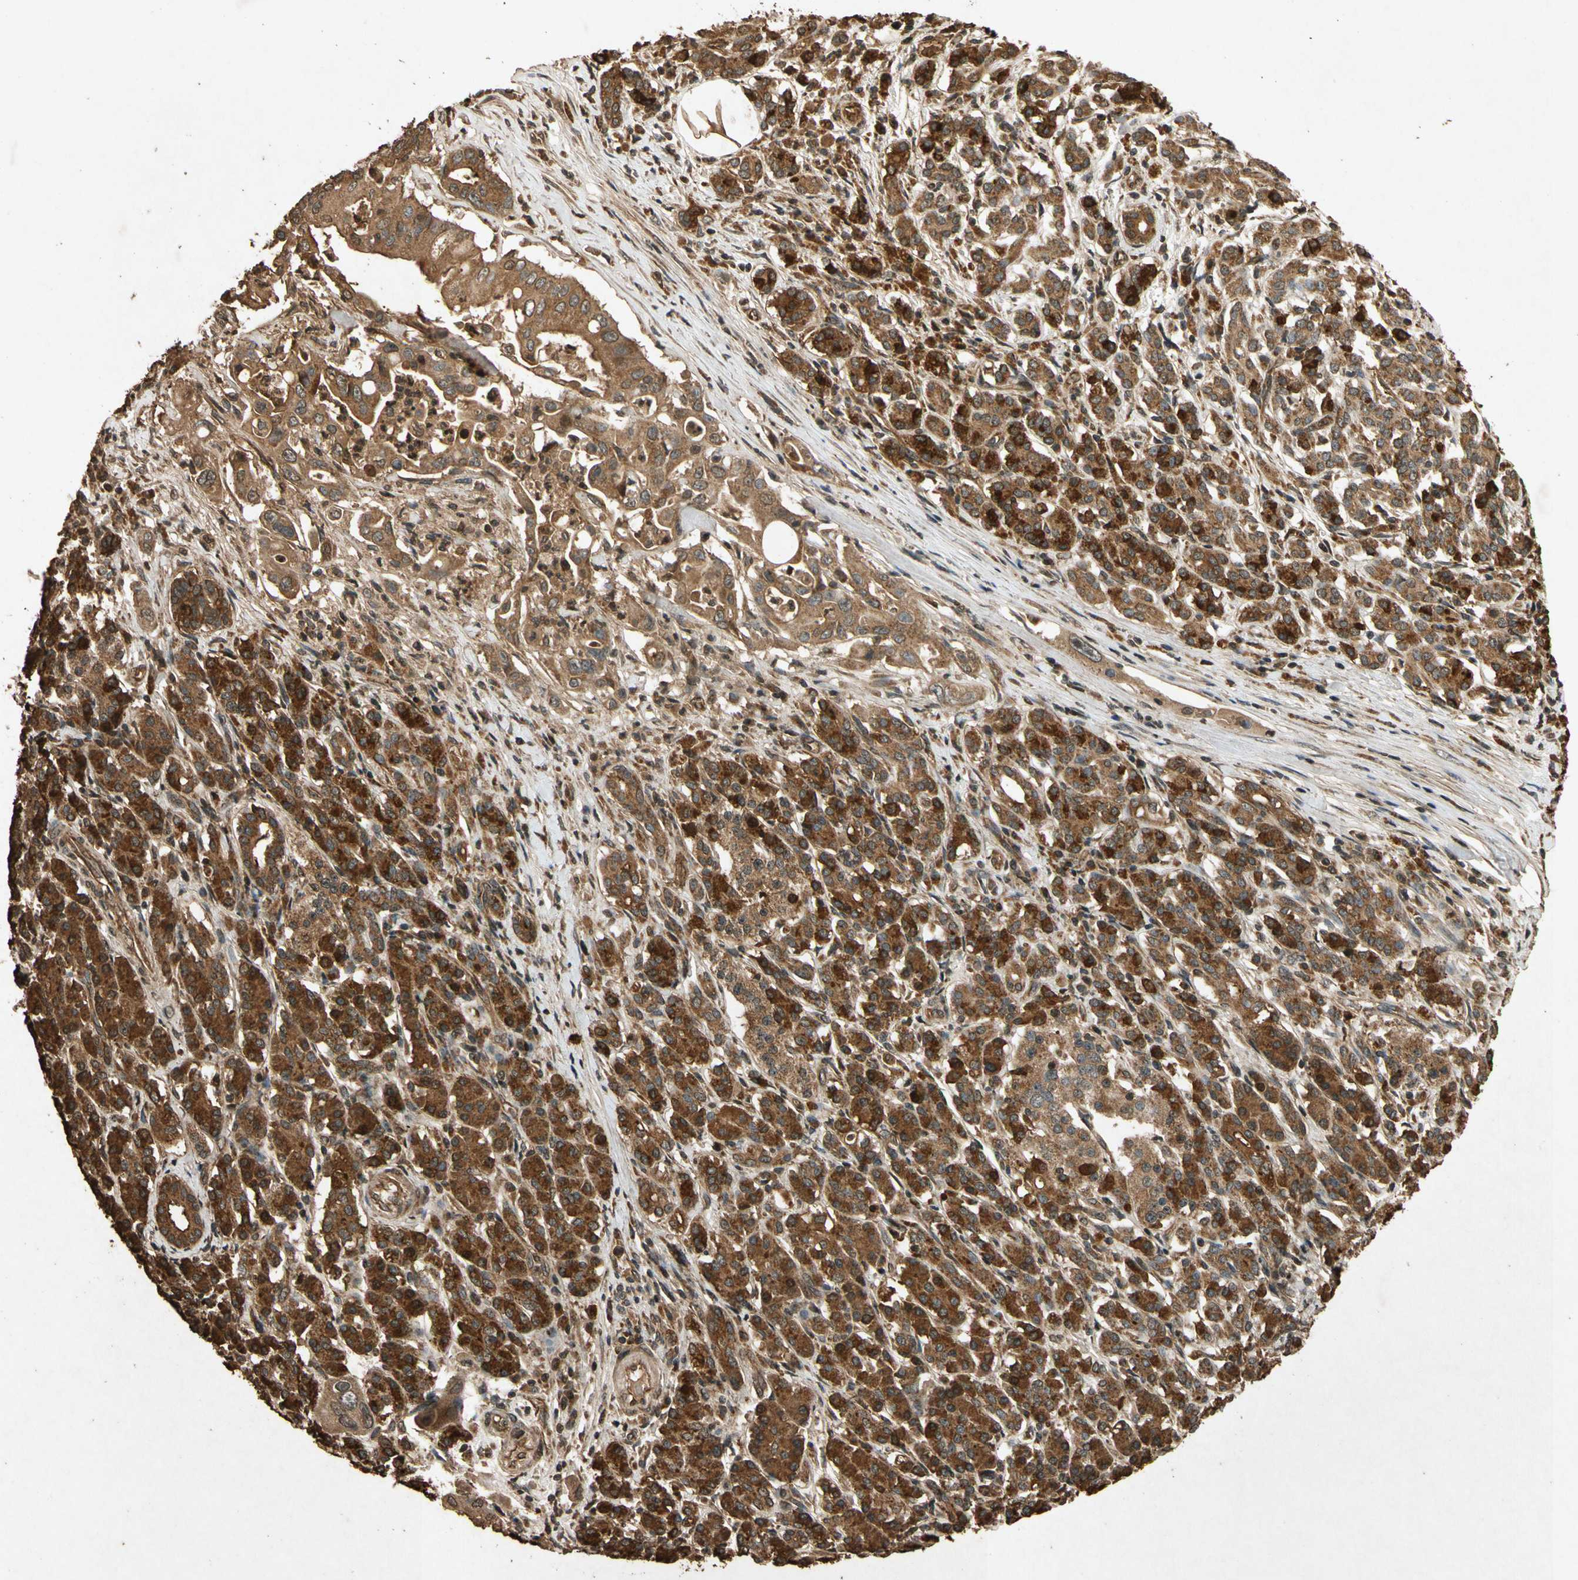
{"staining": {"intensity": "strong", "quantity": ">75%", "location": "cytoplasmic/membranous"}, "tissue": "pancreatic cancer", "cell_type": "Tumor cells", "image_type": "cancer", "snomed": [{"axis": "morphology", "description": "Normal tissue, NOS"}, {"axis": "topography", "description": "Pancreas"}], "caption": "Pancreatic cancer stained with a protein marker displays strong staining in tumor cells.", "gene": "TXN2", "patient": {"sex": "male", "age": 42}}